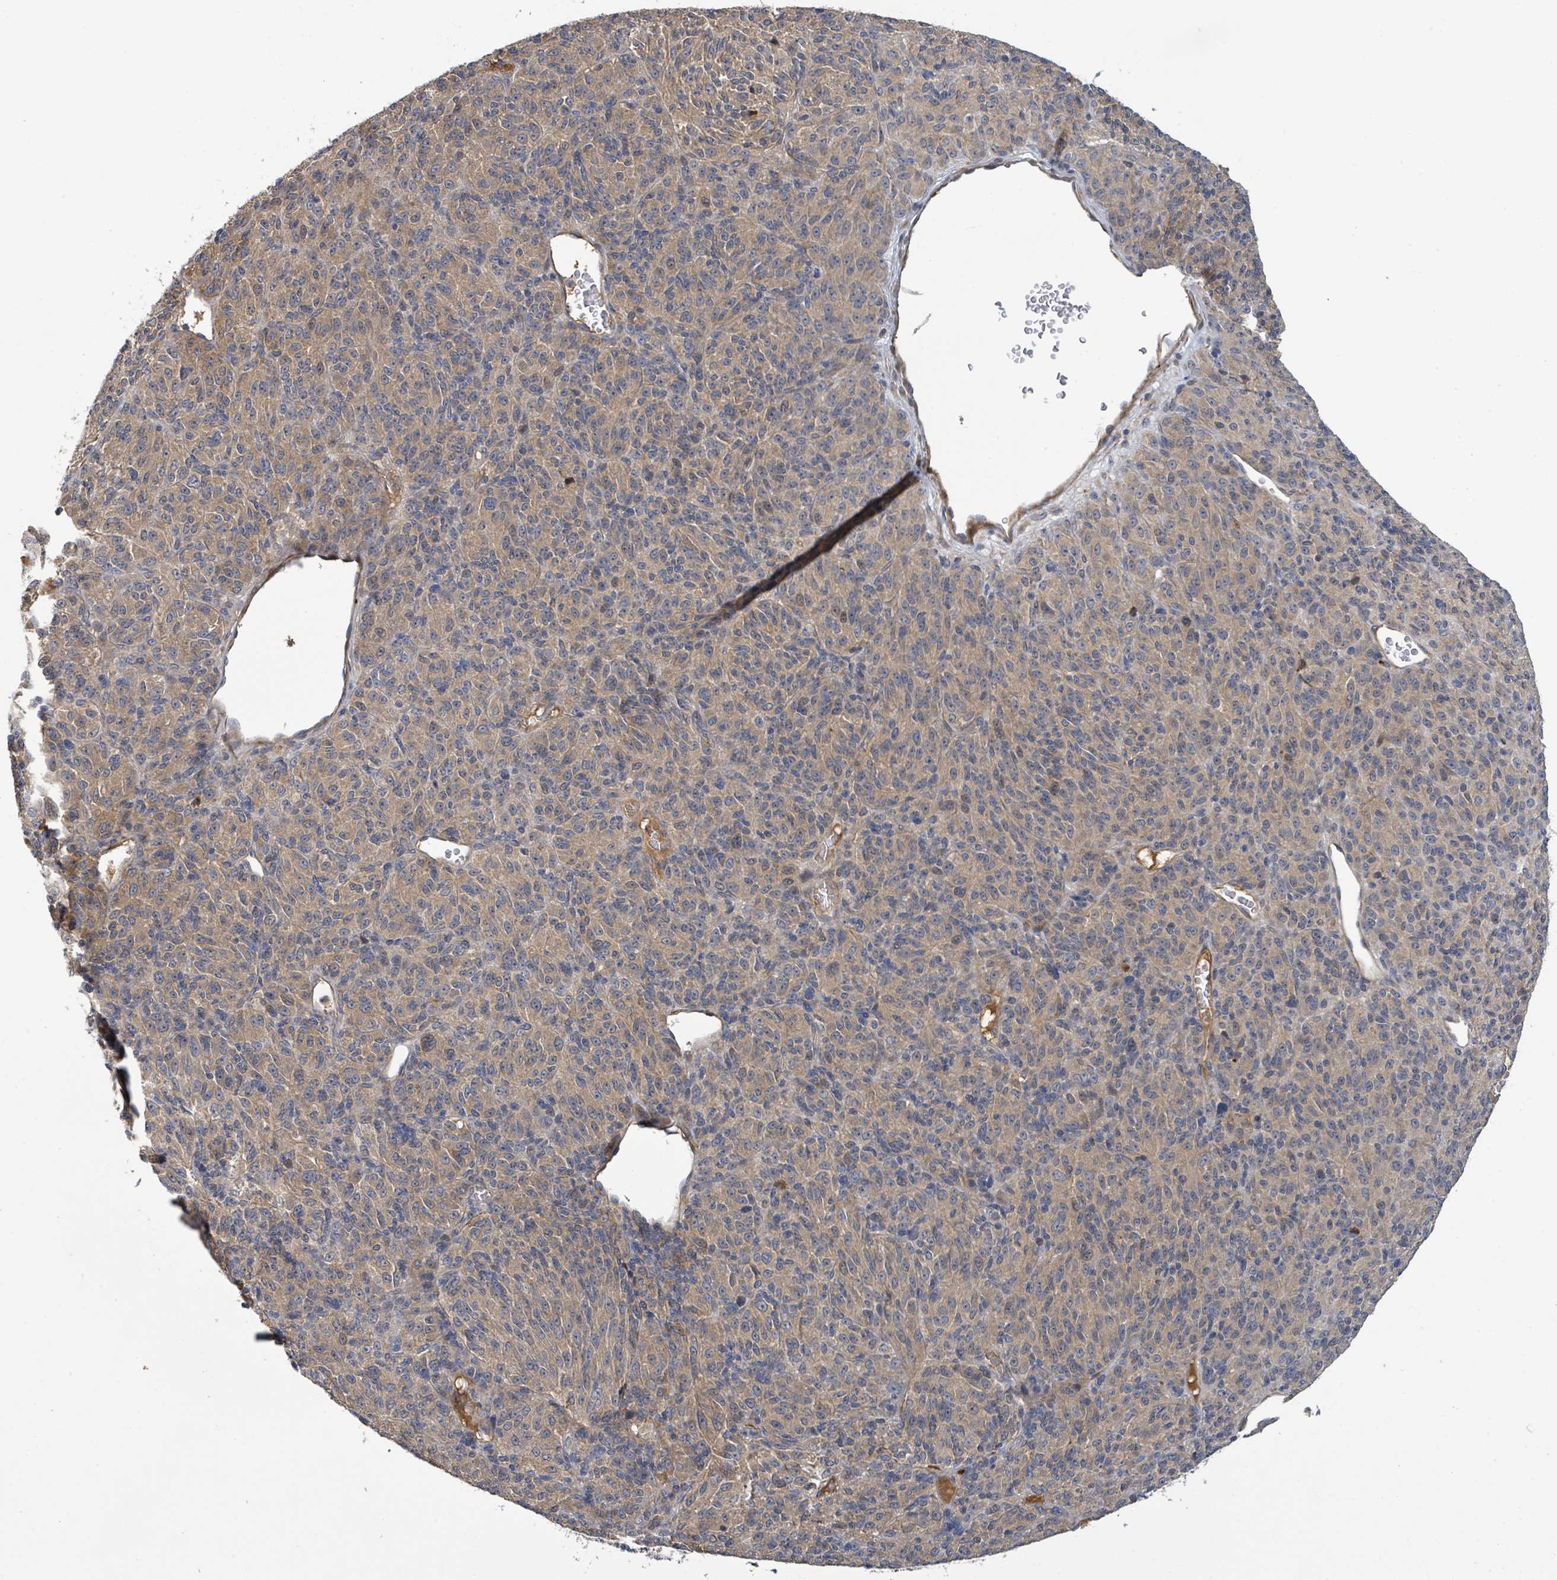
{"staining": {"intensity": "weak", "quantity": ">75%", "location": "cytoplasmic/membranous"}, "tissue": "melanoma", "cell_type": "Tumor cells", "image_type": "cancer", "snomed": [{"axis": "morphology", "description": "Malignant melanoma, Metastatic site"}, {"axis": "topography", "description": "Brain"}], "caption": "This histopathology image demonstrates immunohistochemistry (IHC) staining of melanoma, with low weak cytoplasmic/membranous expression in about >75% of tumor cells.", "gene": "STARD4", "patient": {"sex": "female", "age": 56}}